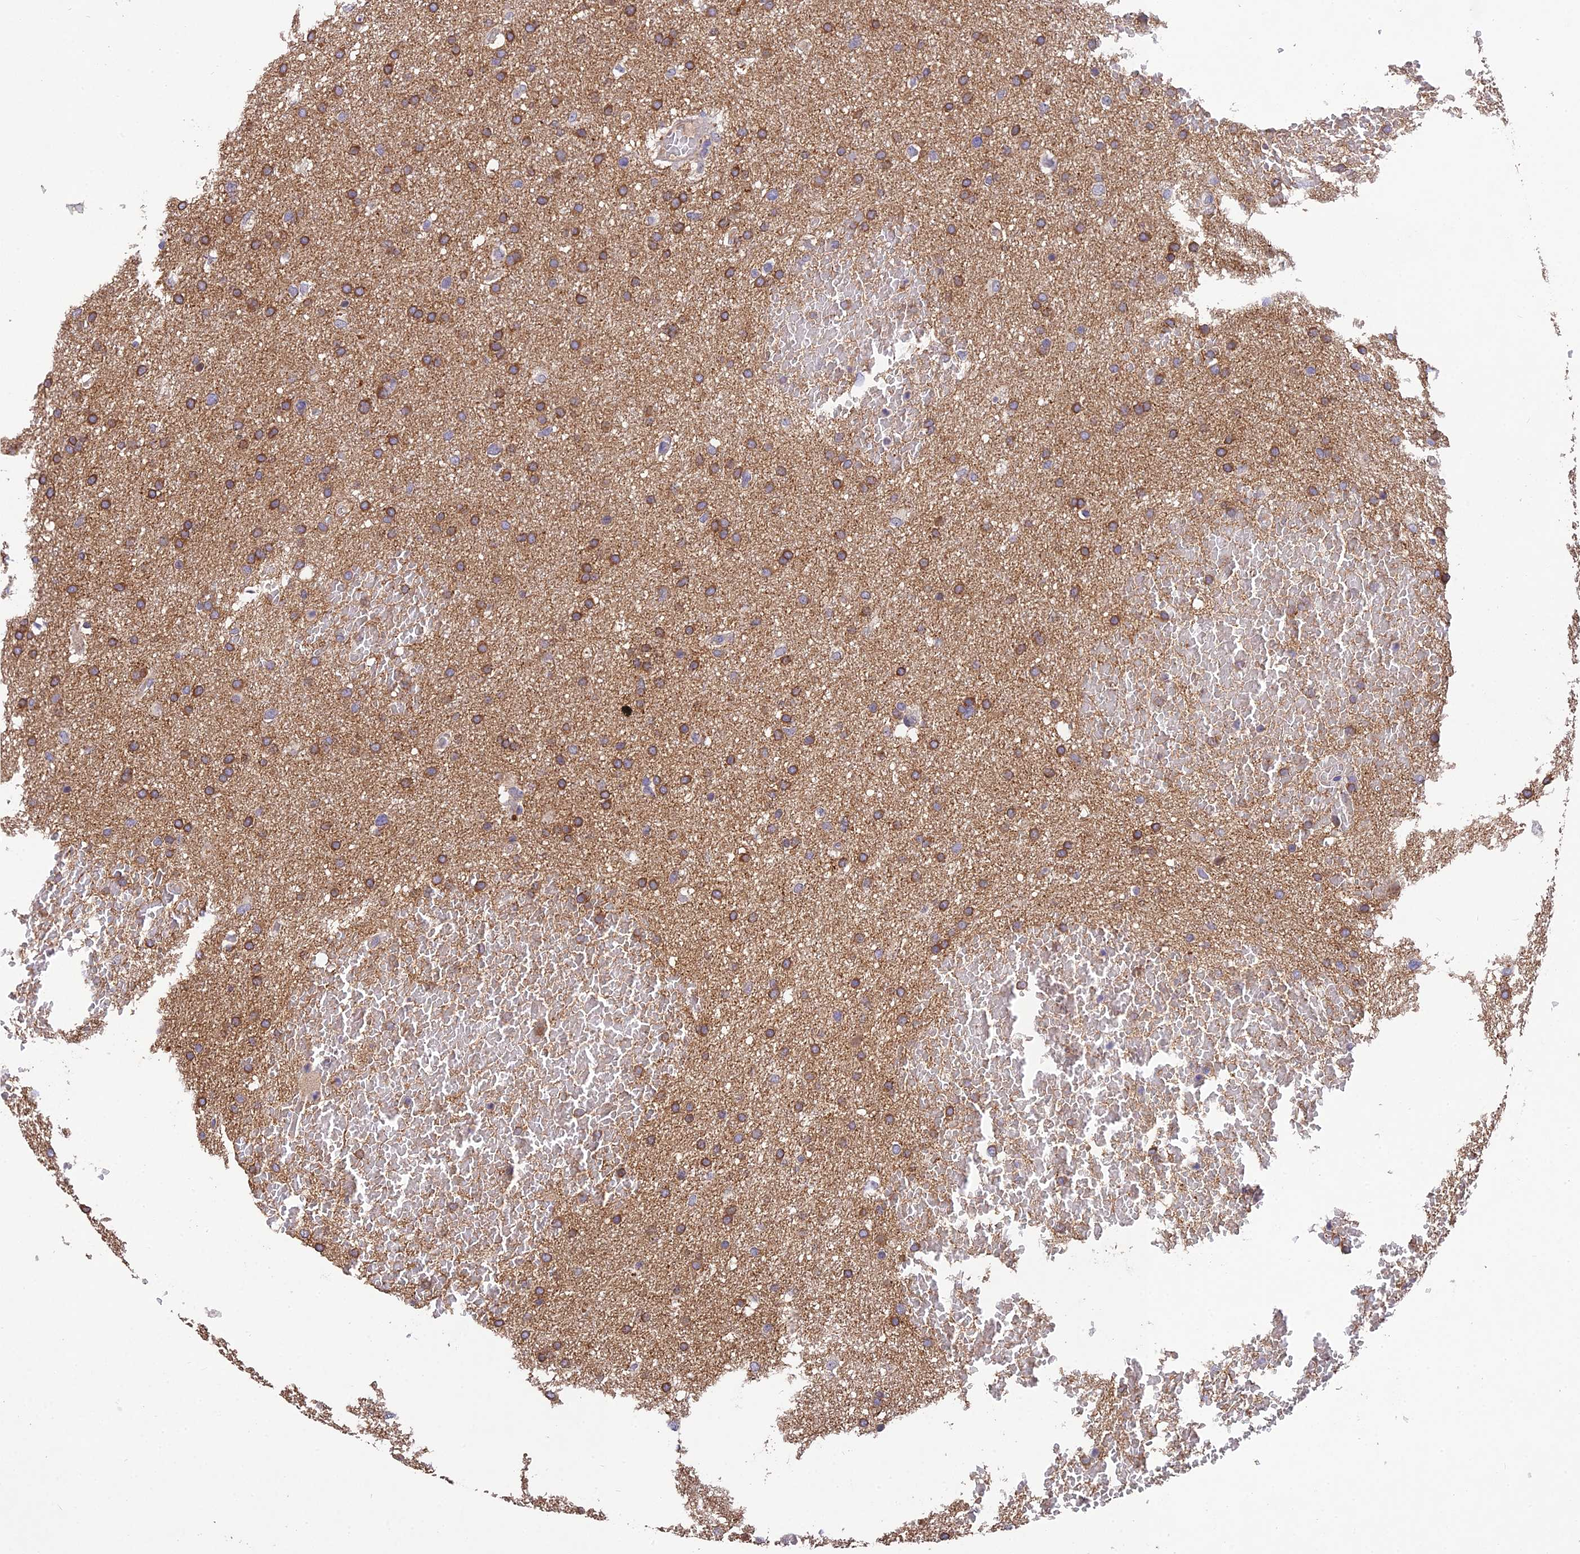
{"staining": {"intensity": "moderate", "quantity": ">75%", "location": "cytoplasmic/membranous"}, "tissue": "glioma", "cell_type": "Tumor cells", "image_type": "cancer", "snomed": [{"axis": "morphology", "description": "Glioma, malignant, High grade"}, {"axis": "topography", "description": "Cerebral cortex"}], "caption": "Immunohistochemistry (IHC) micrograph of neoplastic tissue: glioma stained using immunohistochemistry shows medium levels of moderate protein expression localized specifically in the cytoplasmic/membranous of tumor cells, appearing as a cytoplasmic/membranous brown color.", "gene": "DENND5B", "patient": {"sex": "female", "age": 36}}